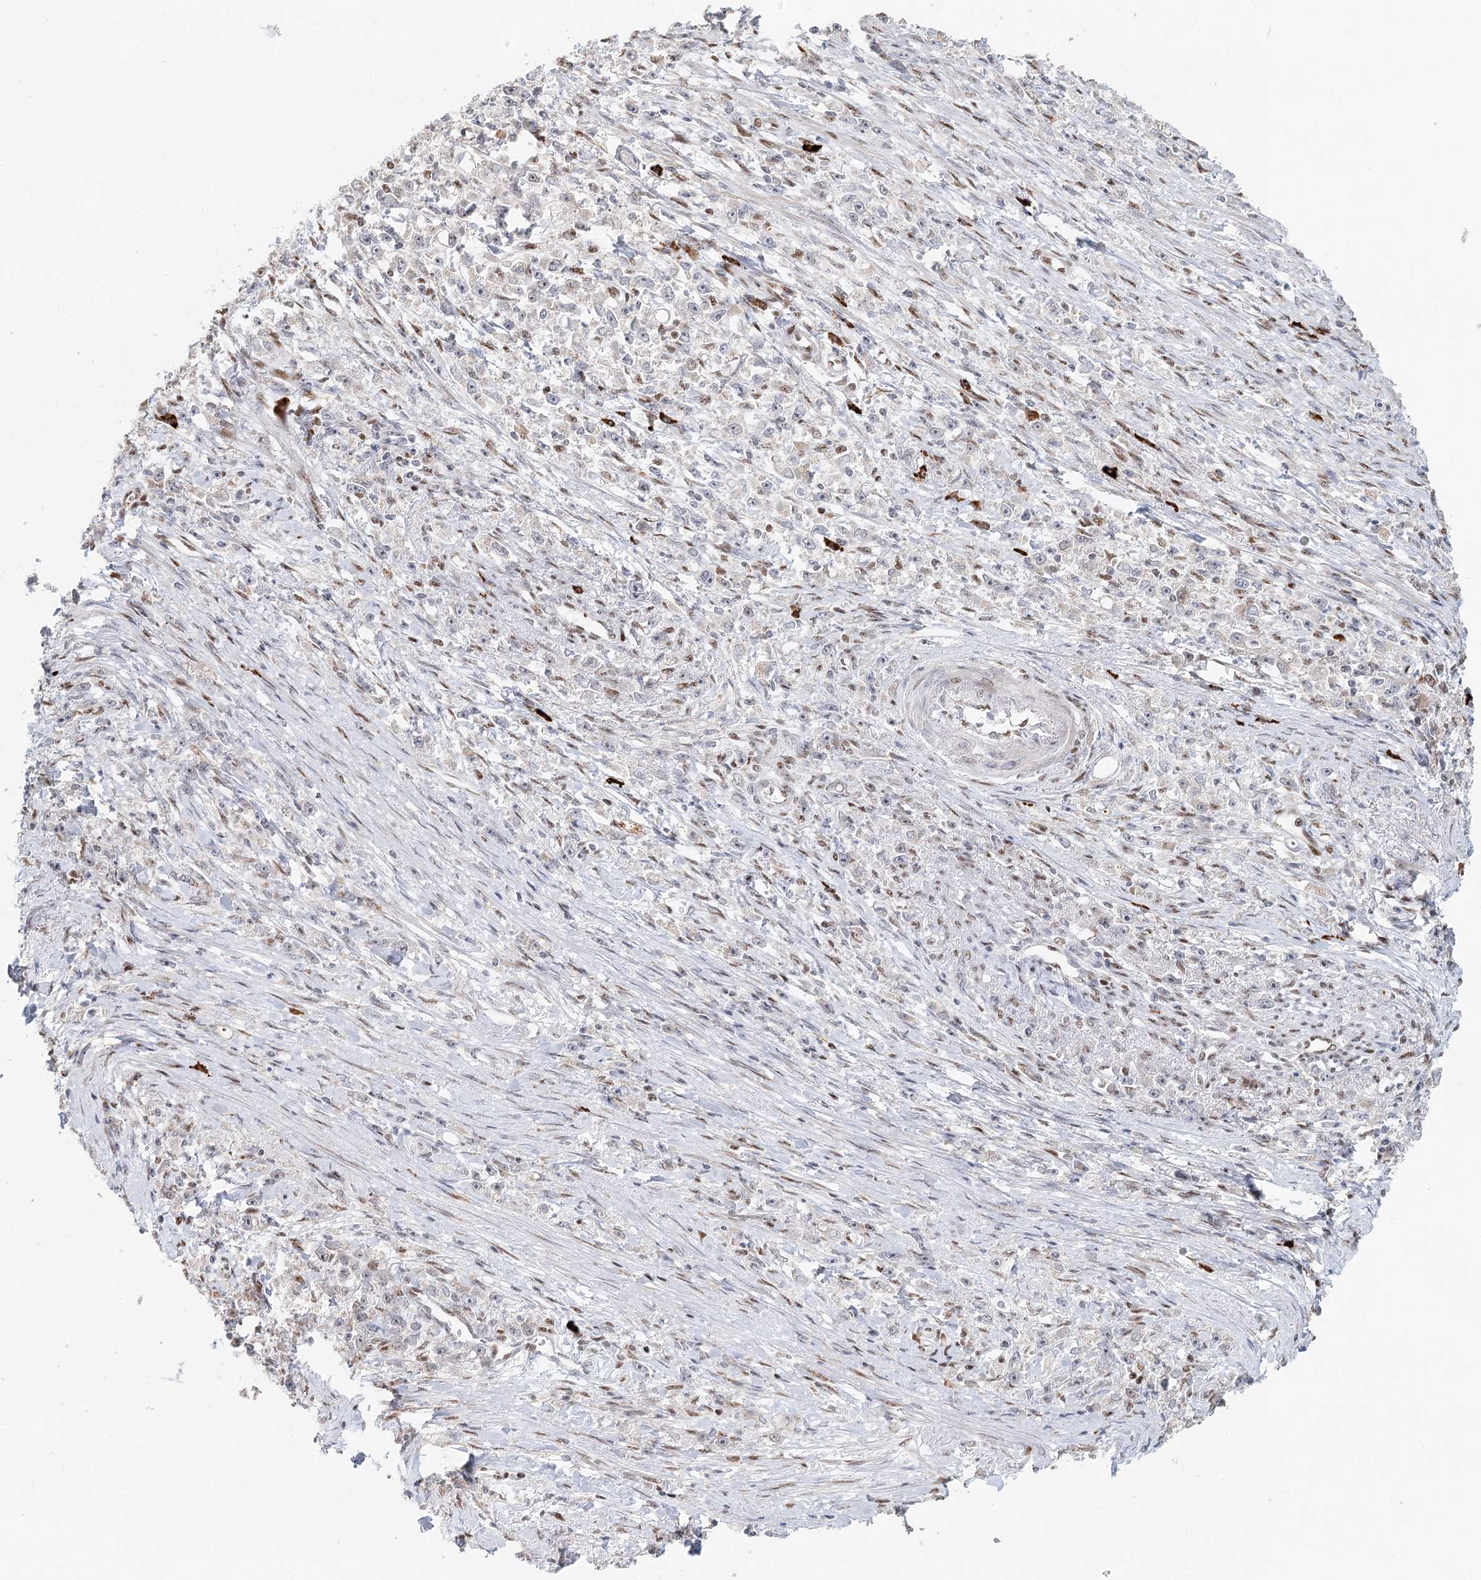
{"staining": {"intensity": "negative", "quantity": "none", "location": "none"}, "tissue": "stomach cancer", "cell_type": "Tumor cells", "image_type": "cancer", "snomed": [{"axis": "morphology", "description": "Adenocarcinoma, NOS"}, {"axis": "topography", "description": "Stomach"}], "caption": "Human stomach cancer stained for a protein using immunohistochemistry (IHC) demonstrates no positivity in tumor cells.", "gene": "BNIP5", "patient": {"sex": "female", "age": 59}}